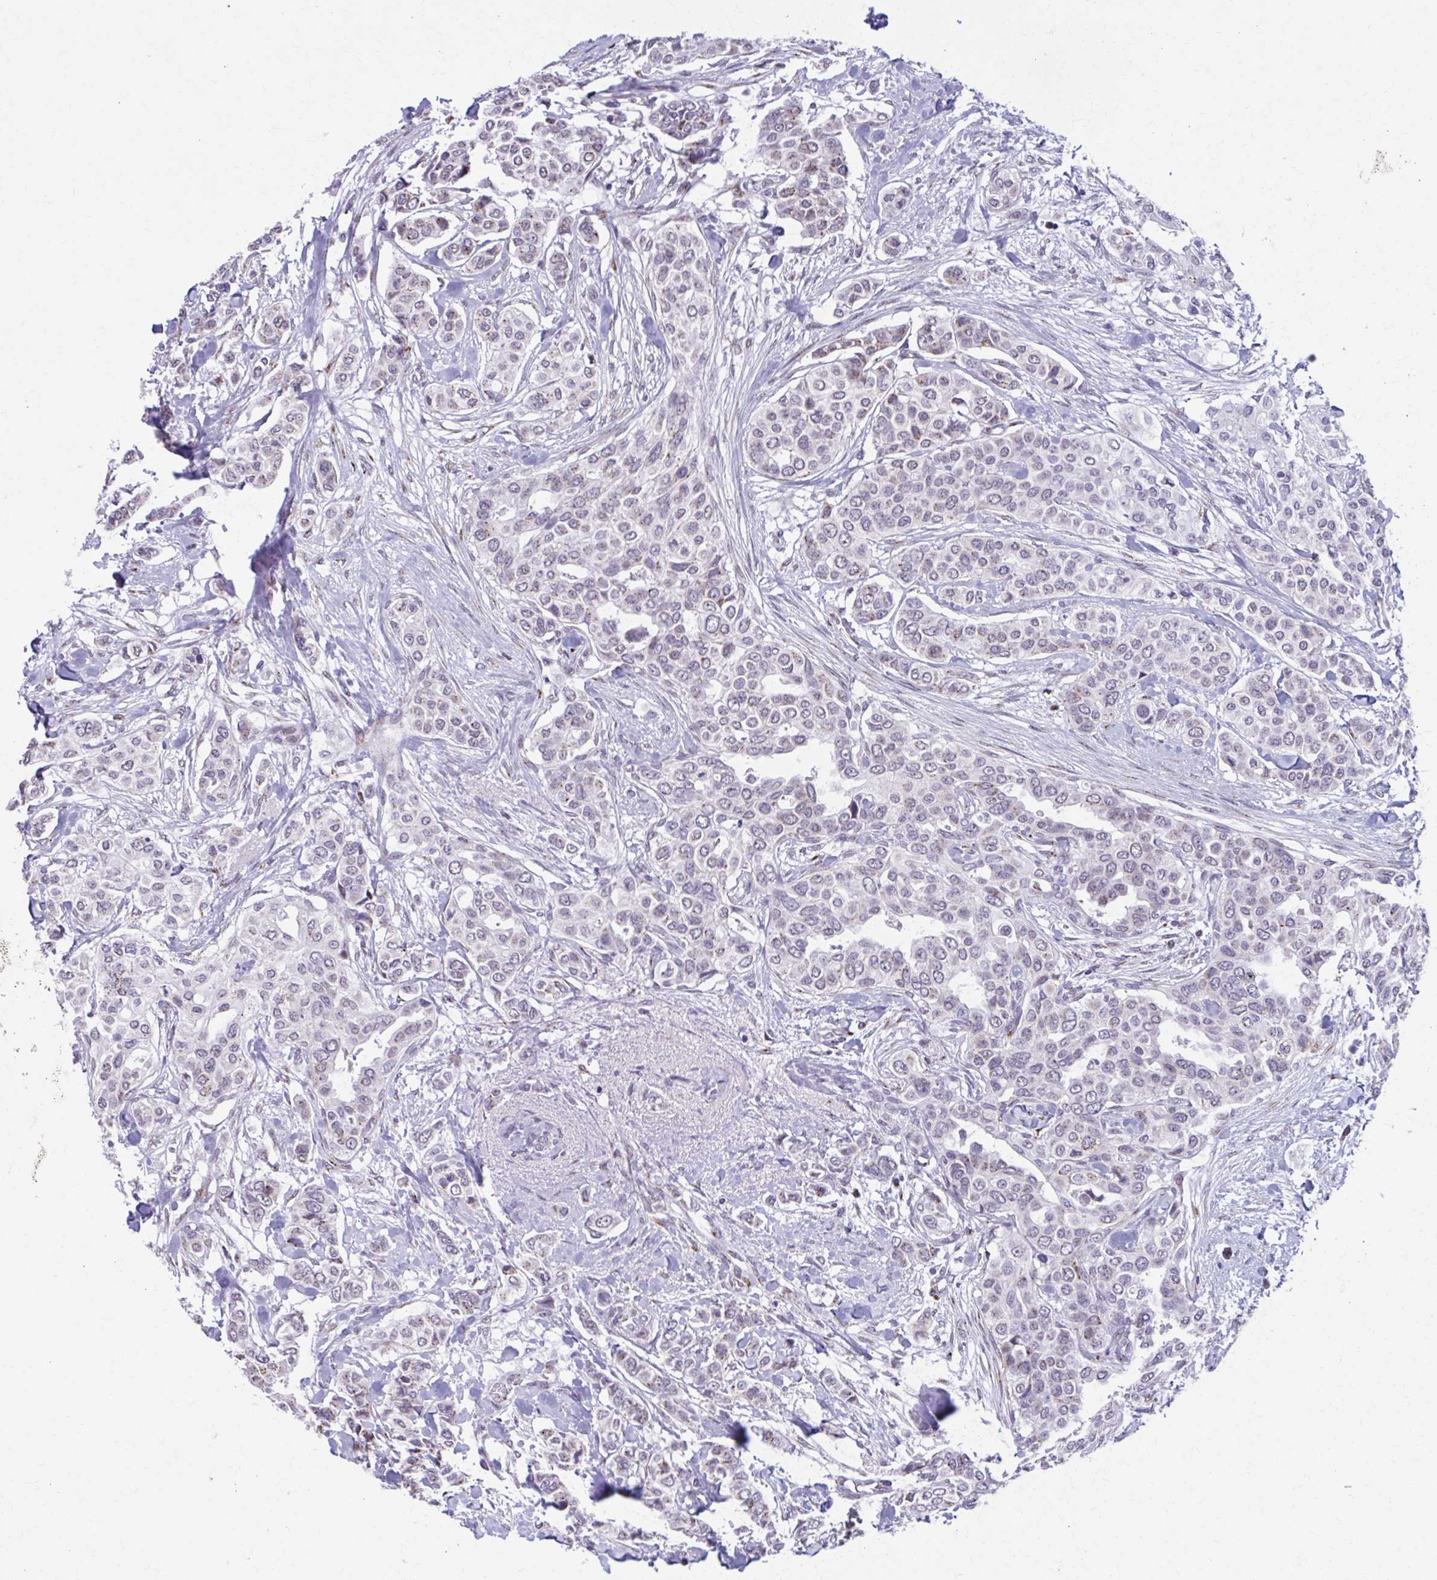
{"staining": {"intensity": "weak", "quantity": "<25%", "location": "cytoplasmic/membranous"}, "tissue": "breast cancer", "cell_type": "Tumor cells", "image_type": "cancer", "snomed": [{"axis": "morphology", "description": "Lobular carcinoma"}, {"axis": "topography", "description": "Breast"}], "caption": "Human breast cancer stained for a protein using immunohistochemistry shows no positivity in tumor cells.", "gene": "ZNF682", "patient": {"sex": "female", "age": 51}}